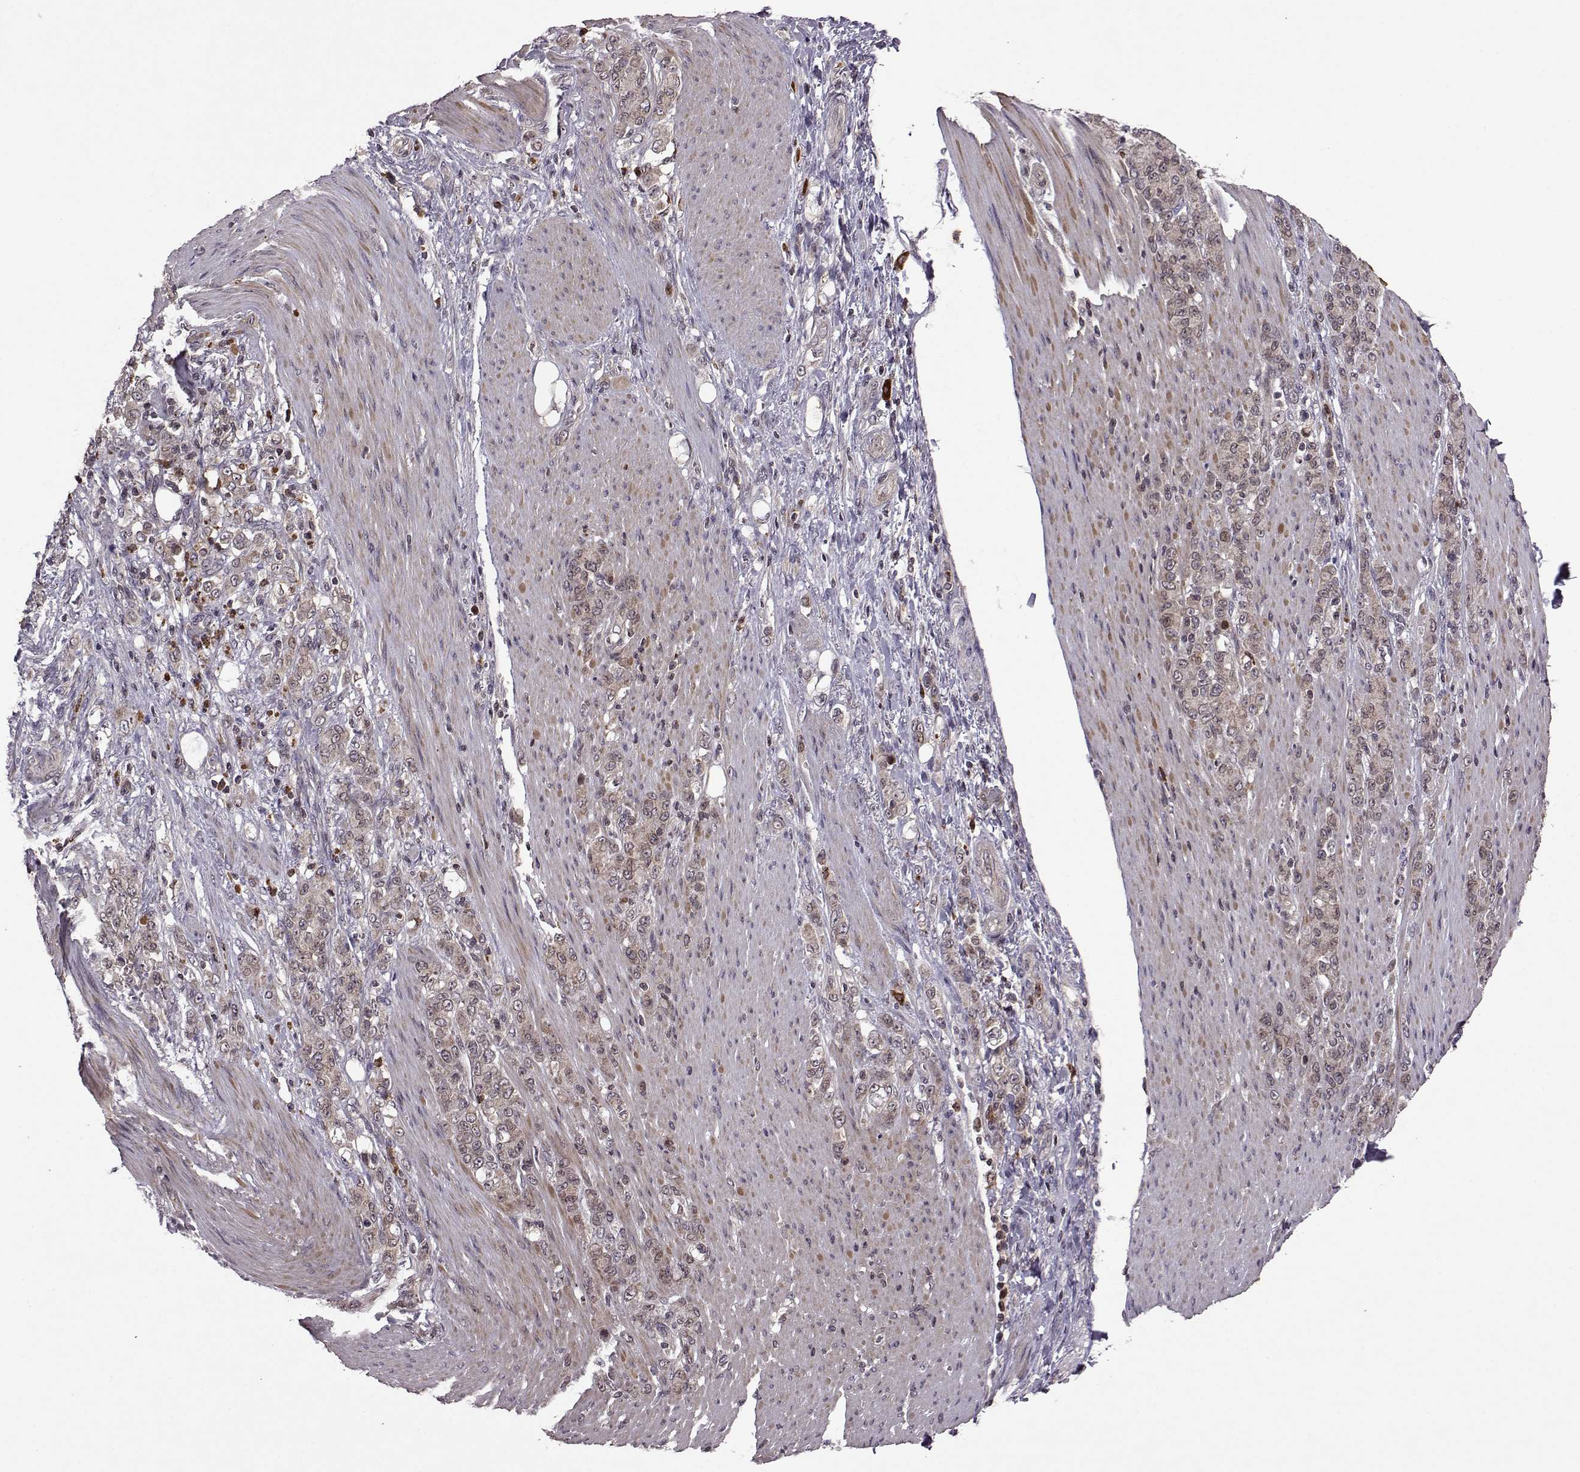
{"staining": {"intensity": "weak", "quantity": ">75%", "location": "cytoplasmic/membranous"}, "tissue": "stomach cancer", "cell_type": "Tumor cells", "image_type": "cancer", "snomed": [{"axis": "morphology", "description": "Adenocarcinoma, NOS"}, {"axis": "topography", "description": "Stomach"}], "caption": "Immunohistochemical staining of stomach cancer exhibits weak cytoplasmic/membranous protein expression in approximately >75% of tumor cells.", "gene": "TRMU", "patient": {"sex": "female", "age": 79}}